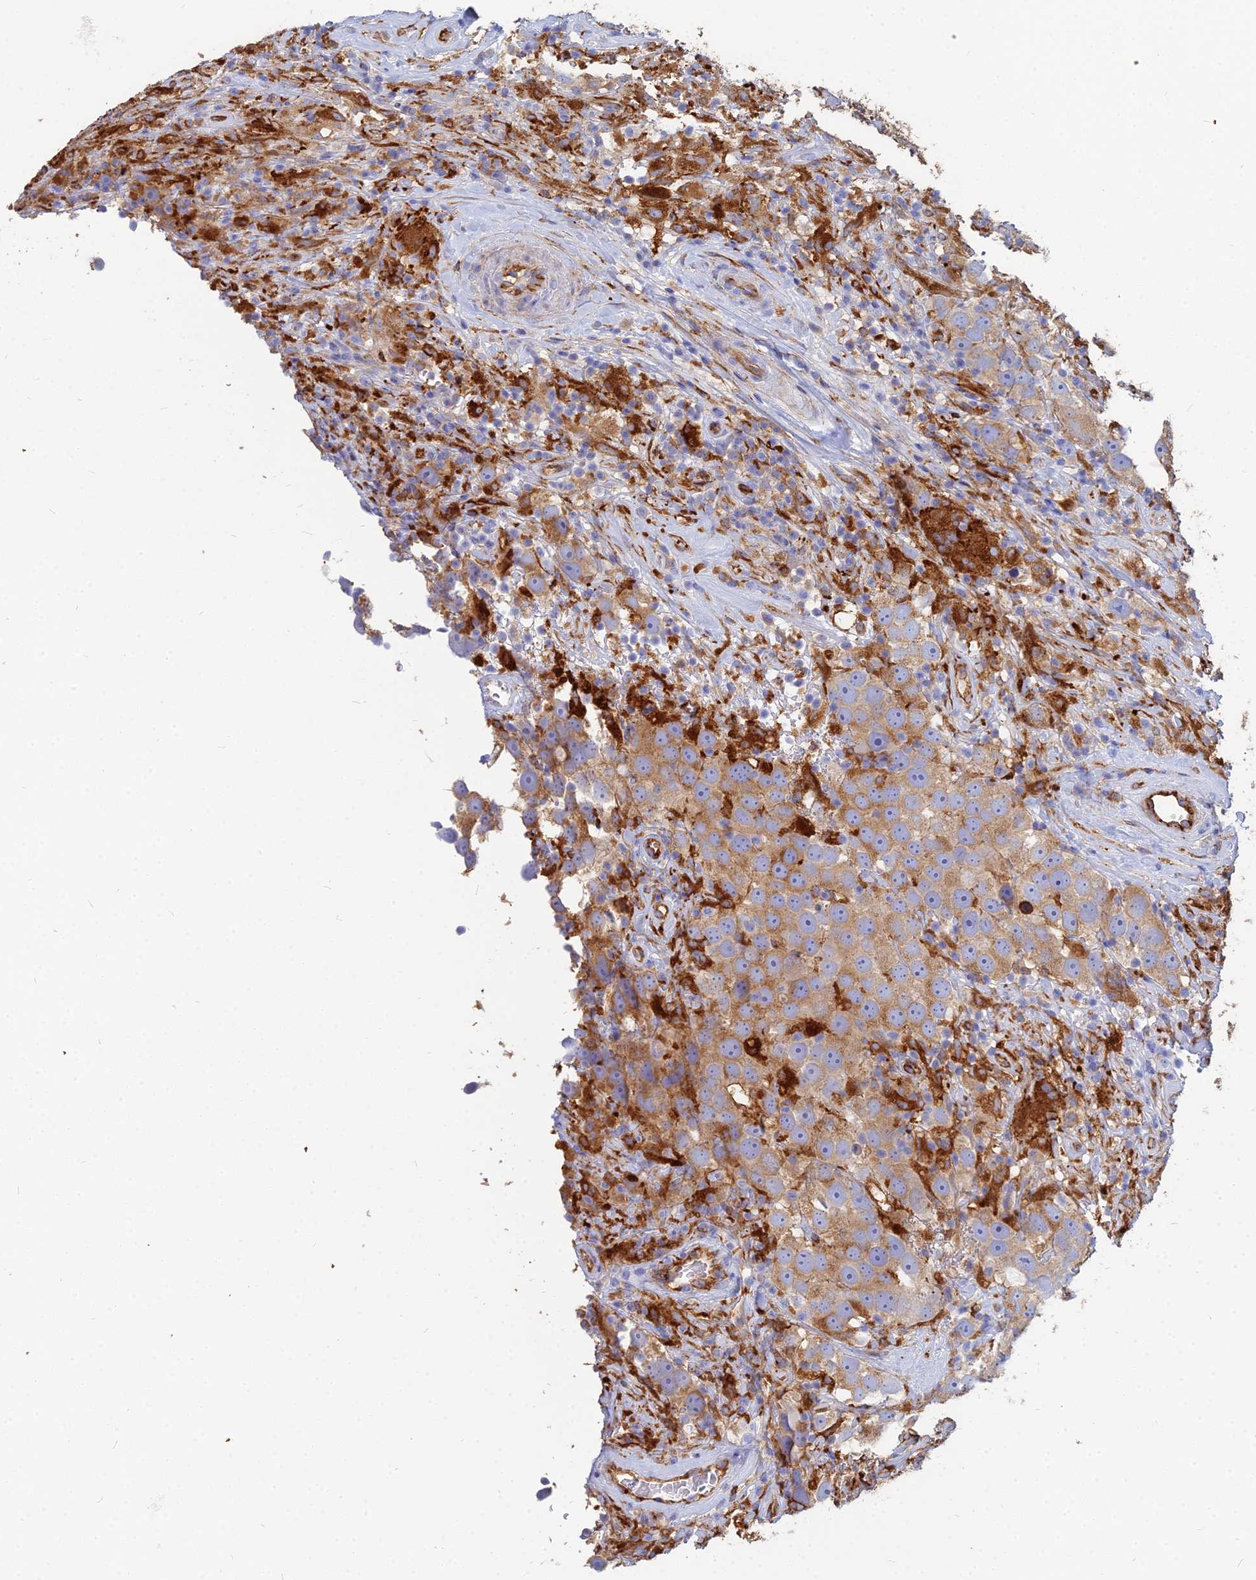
{"staining": {"intensity": "moderate", "quantity": ">75%", "location": "cytoplasmic/membranous"}, "tissue": "testis cancer", "cell_type": "Tumor cells", "image_type": "cancer", "snomed": [{"axis": "morphology", "description": "Seminoma, NOS"}, {"axis": "topography", "description": "Testis"}], "caption": "Immunohistochemistry (IHC) (DAB (3,3'-diaminobenzidine)) staining of human testis cancer exhibits moderate cytoplasmic/membranous protein expression in approximately >75% of tumor cells.", "gene": "VAT1", "patient": {"sex": "male", "age": 49}}